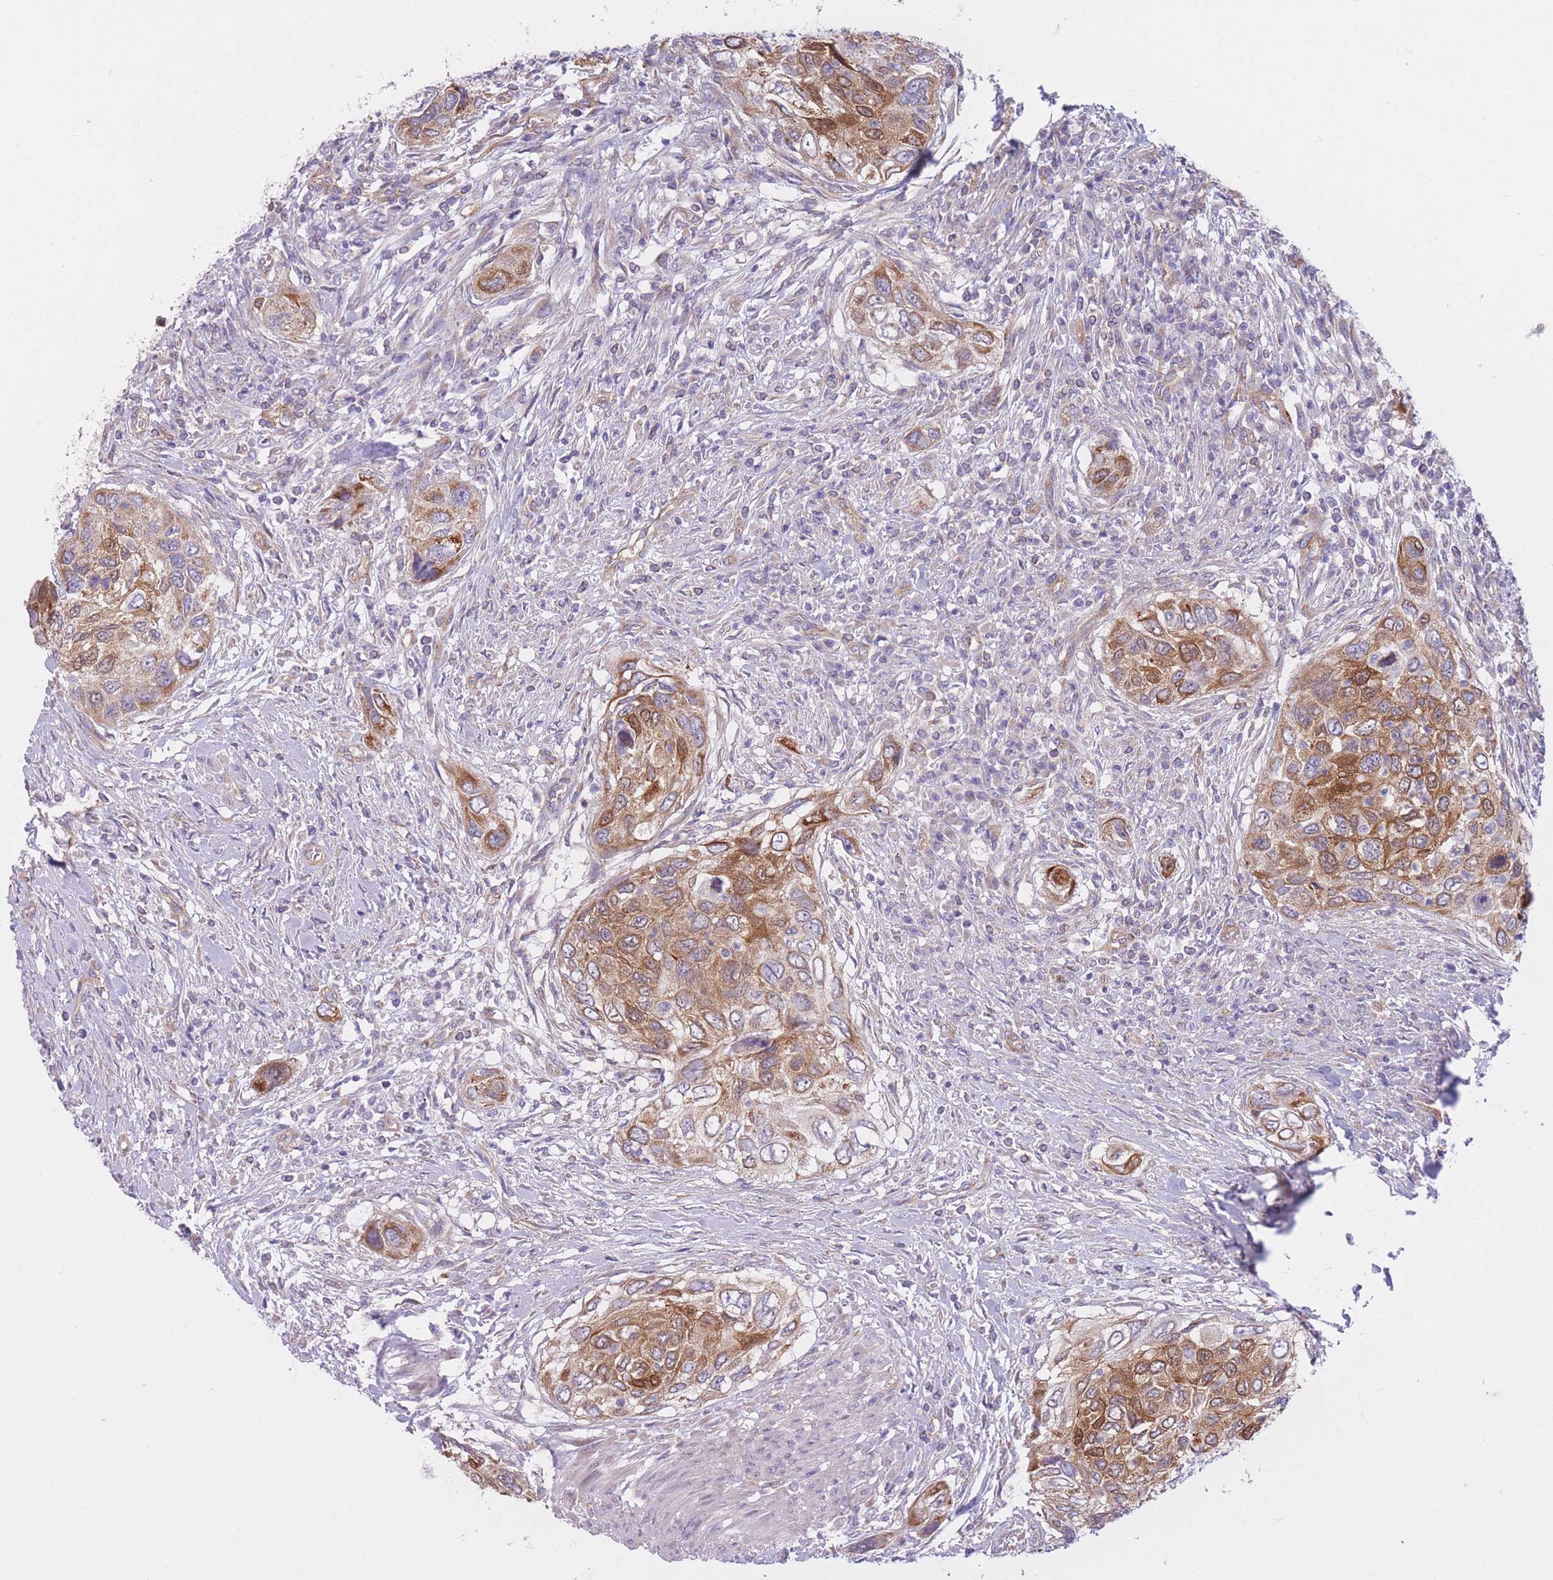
{"staining": {"intensity": "moderate", "quantity": ">75%", "location": "cytoplasmic/membranous"}, "tissue": "urothelial cancer", "cell_type": "Tumor cells", "image_type": "cancer", "snomed": [{"axis": "morphology", "description": "Urothelial carcinoma, High grade"}, {"axis": "topography", "description": "Urinary bladder"}], "caption": "Urothelial carcinoma (high-grade) stained with DAB (3,3'-diaminobenzidine) IHC reveals medium levels of moderate cytoplasmic/membranous staining in approximately >75% of tumor cells.", "gene": "SERPINB3", "patient": {"sex": "female", "age": 60}}